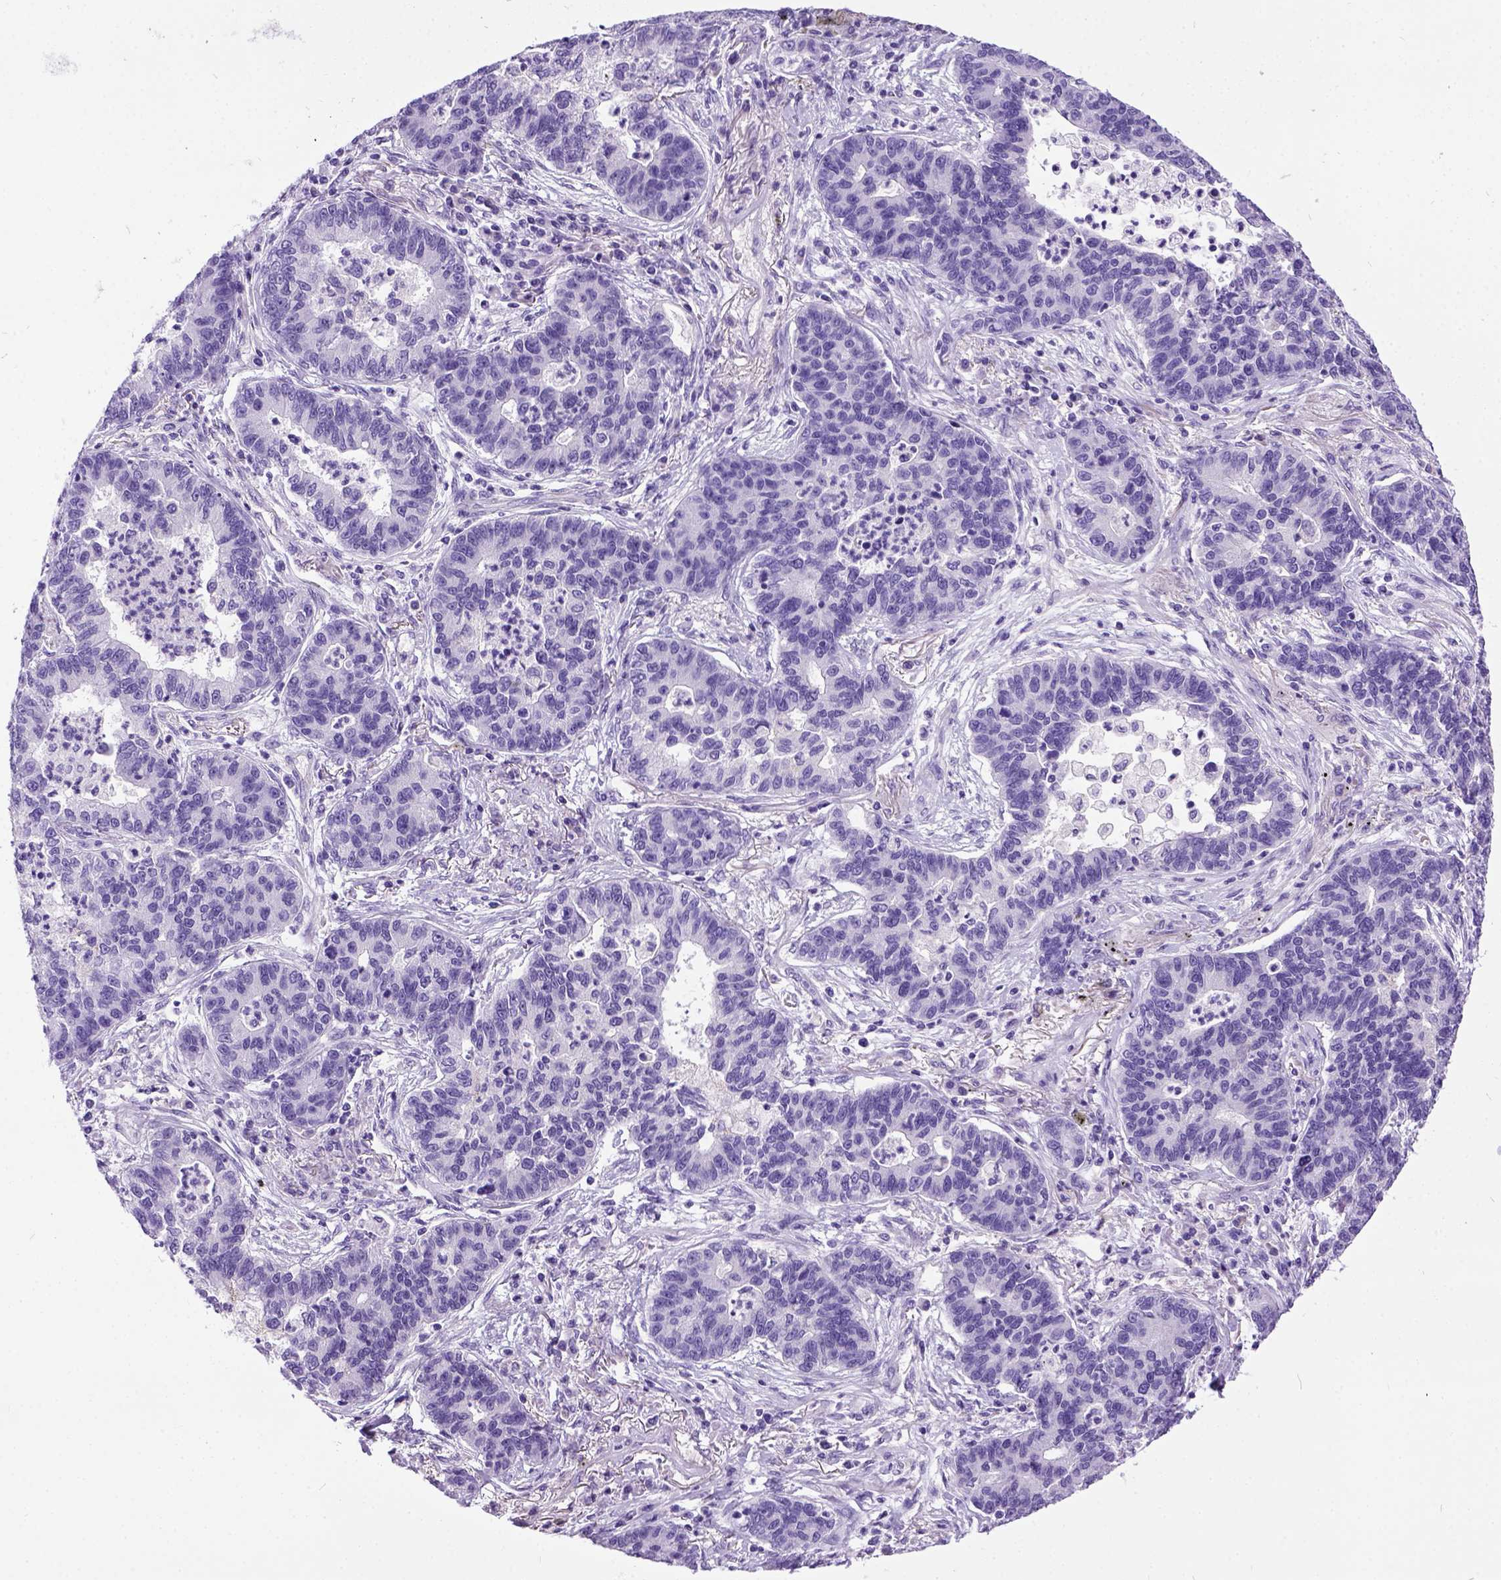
{"staining": {"intensity": "negative", "quantity": "none", "location": "none"}, "tissue": "lung cancer", "cell_type": "Tumor cells", "image_type": "cancer", "snomed": [{"axis": "morphology", "description": "Adenocarcinoma, NOS"}, {"axis": "topography", "description": "Lung"}], "caption": "This is a image of immunohistochemistry staining of lung cancer, which shows no positivity in tumor cells.", "gene": "IGF2", "patient": {"sex": "female", "age": 57}}